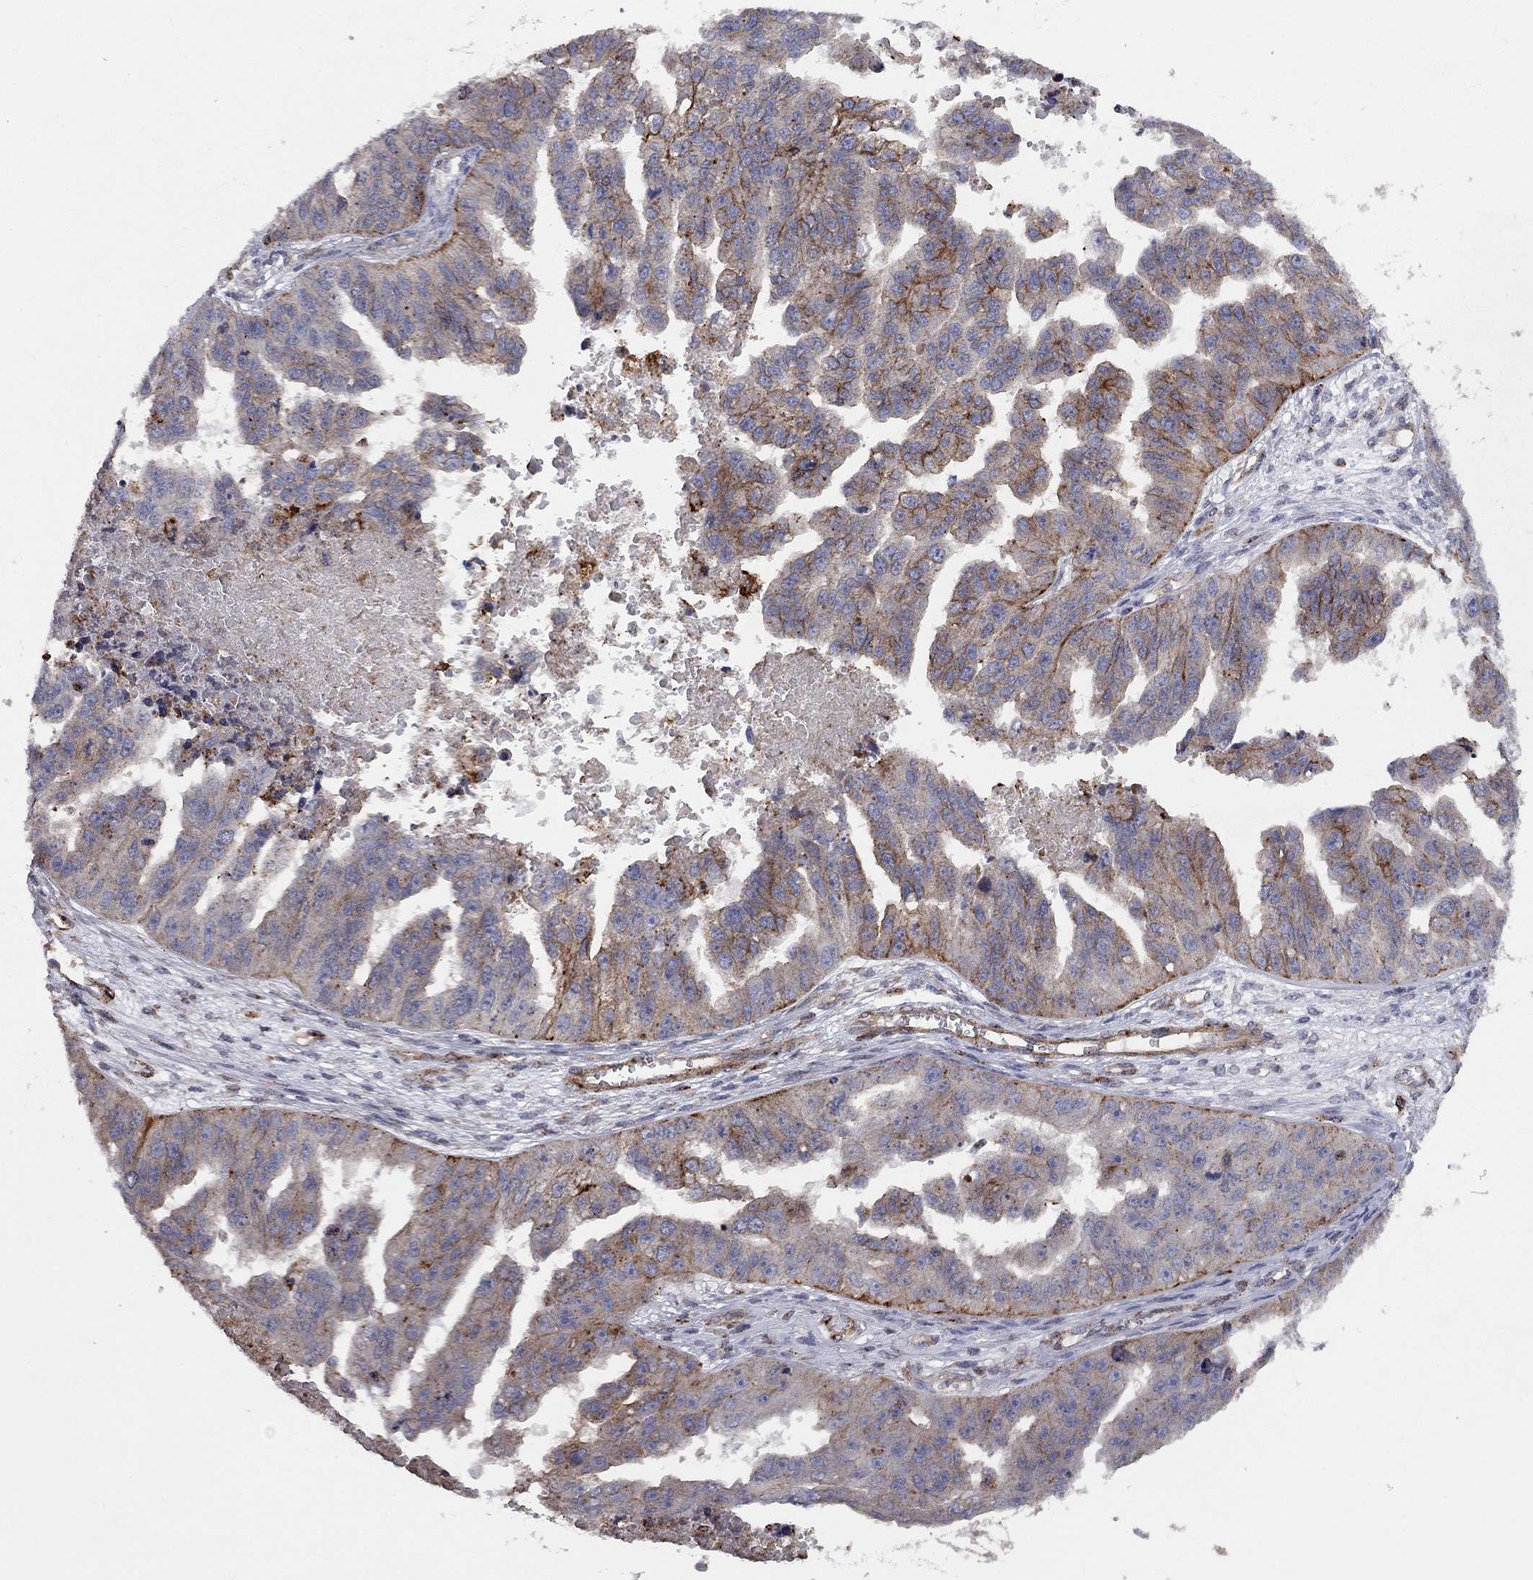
{"staining": {"intensity": "strong", "quantity": "<25%", "location": "cytoplasmic/membranous"}, "tissue": "ovarian cancer", "cell_type": "Tumor cells", "image_type": "cancer", "snomed": [{"axis": "morphology", "description": "Cystadenocarcinoma, serous, NOS"}, {"axis": "topography", "description": "Ovary"}], "caption": "The image reveals staining of ovarian serous cystadenocarcinoma, revealing strong cytoplasmic/membranous protein expression (brown color) within tumor cells.", "gene": "RASEF", "patient": {"sex": "female", "age": 58}}